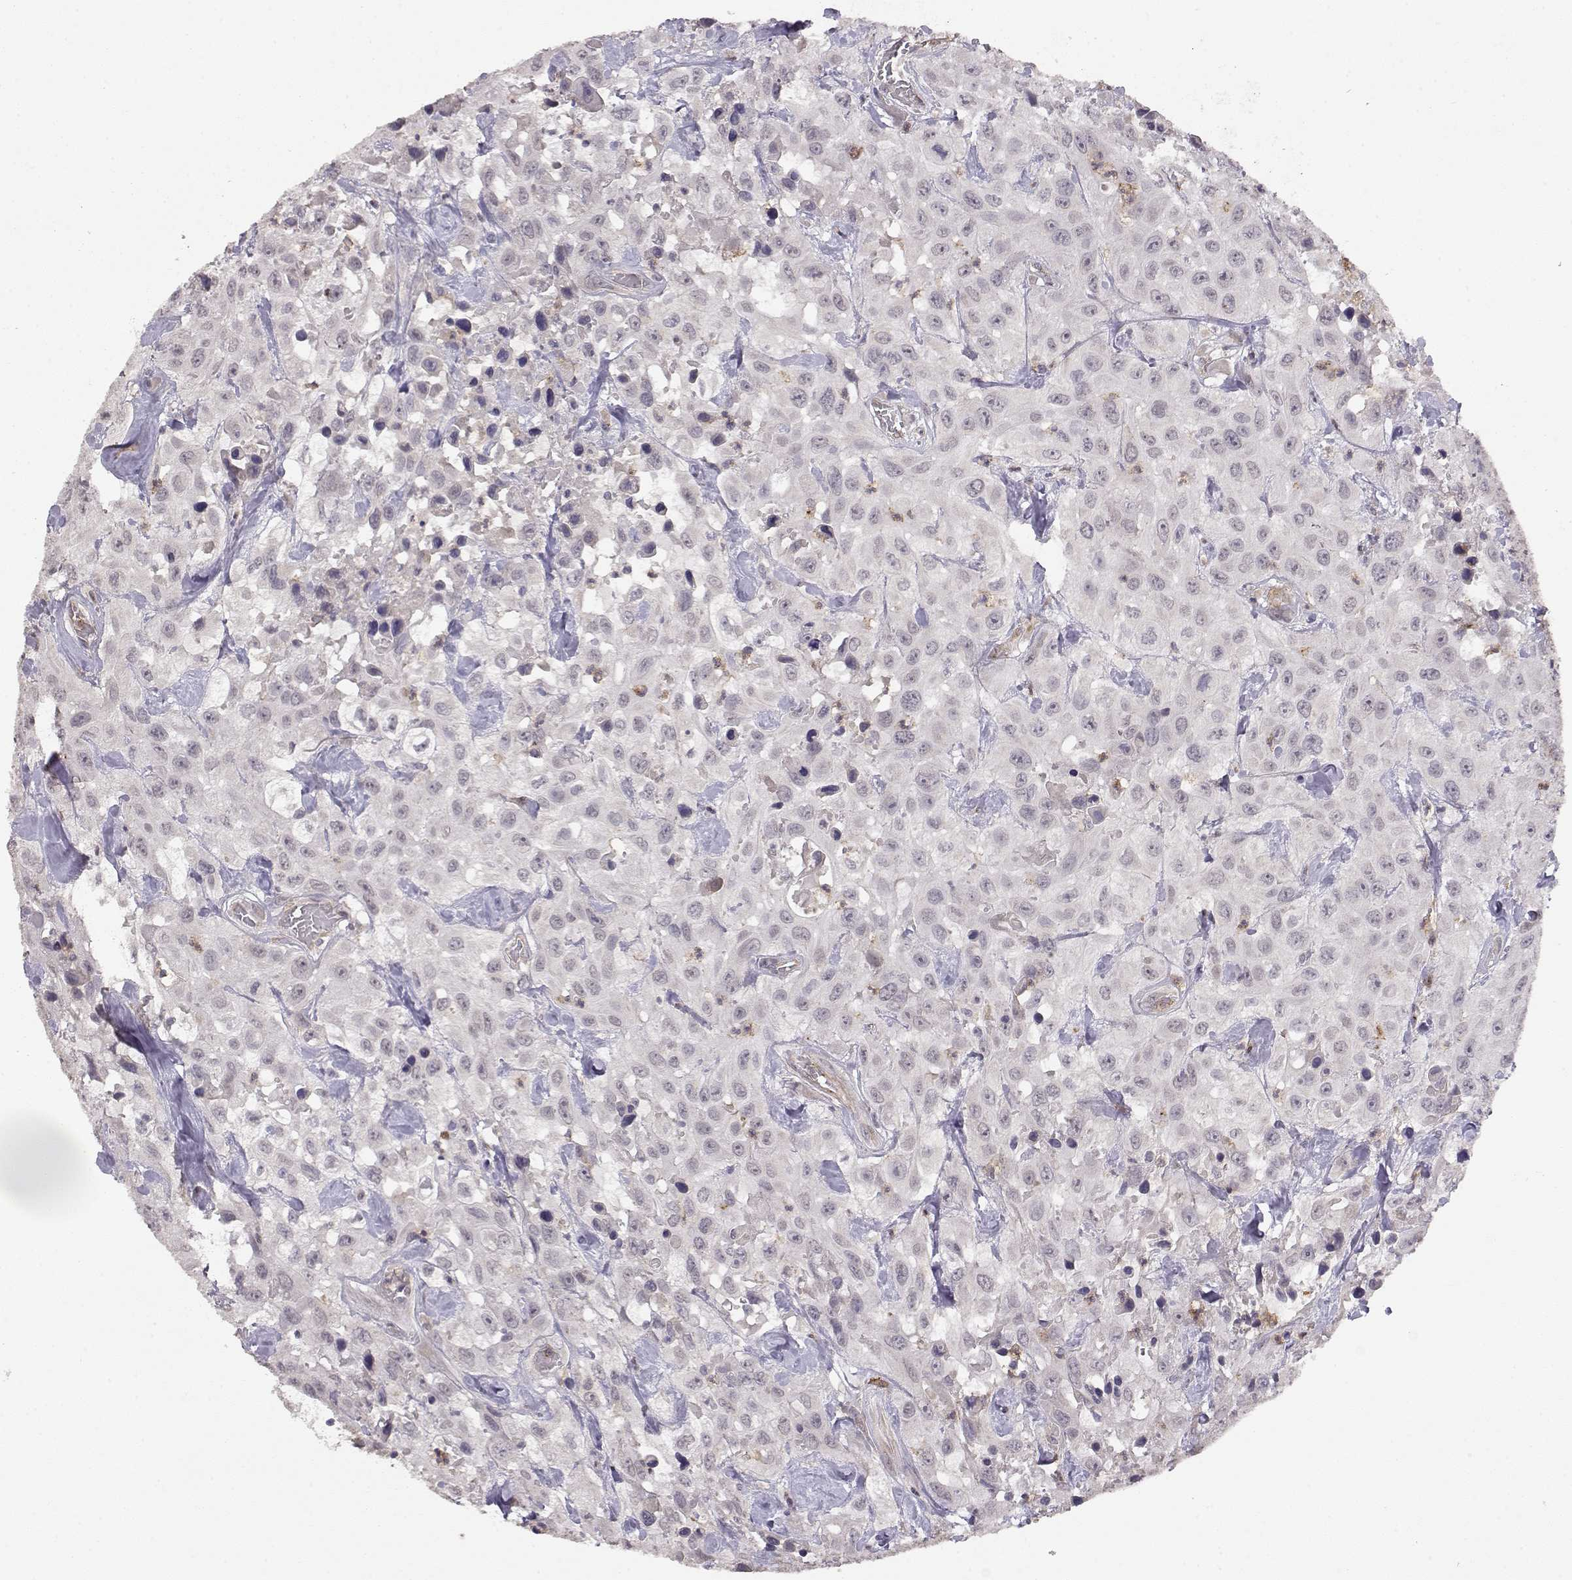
{"staining": {"intensity": "negative", "quantity": "none", "location": "none"}, "tissue": "urothelial cancer", "cell_type": "Tumor cells", "image_type": "cancer", "snomed": [{"axis": "morphology", "description": "Urothelial carcinoma, High grade"}, {"axis": "topography", "description": "Urinary bladder"}], "caption": "Tumor cells are negative for protein expression in human urothelial cancer.", "gene": "IFITM1", "patient": {"sex": "male", "age": 79}}